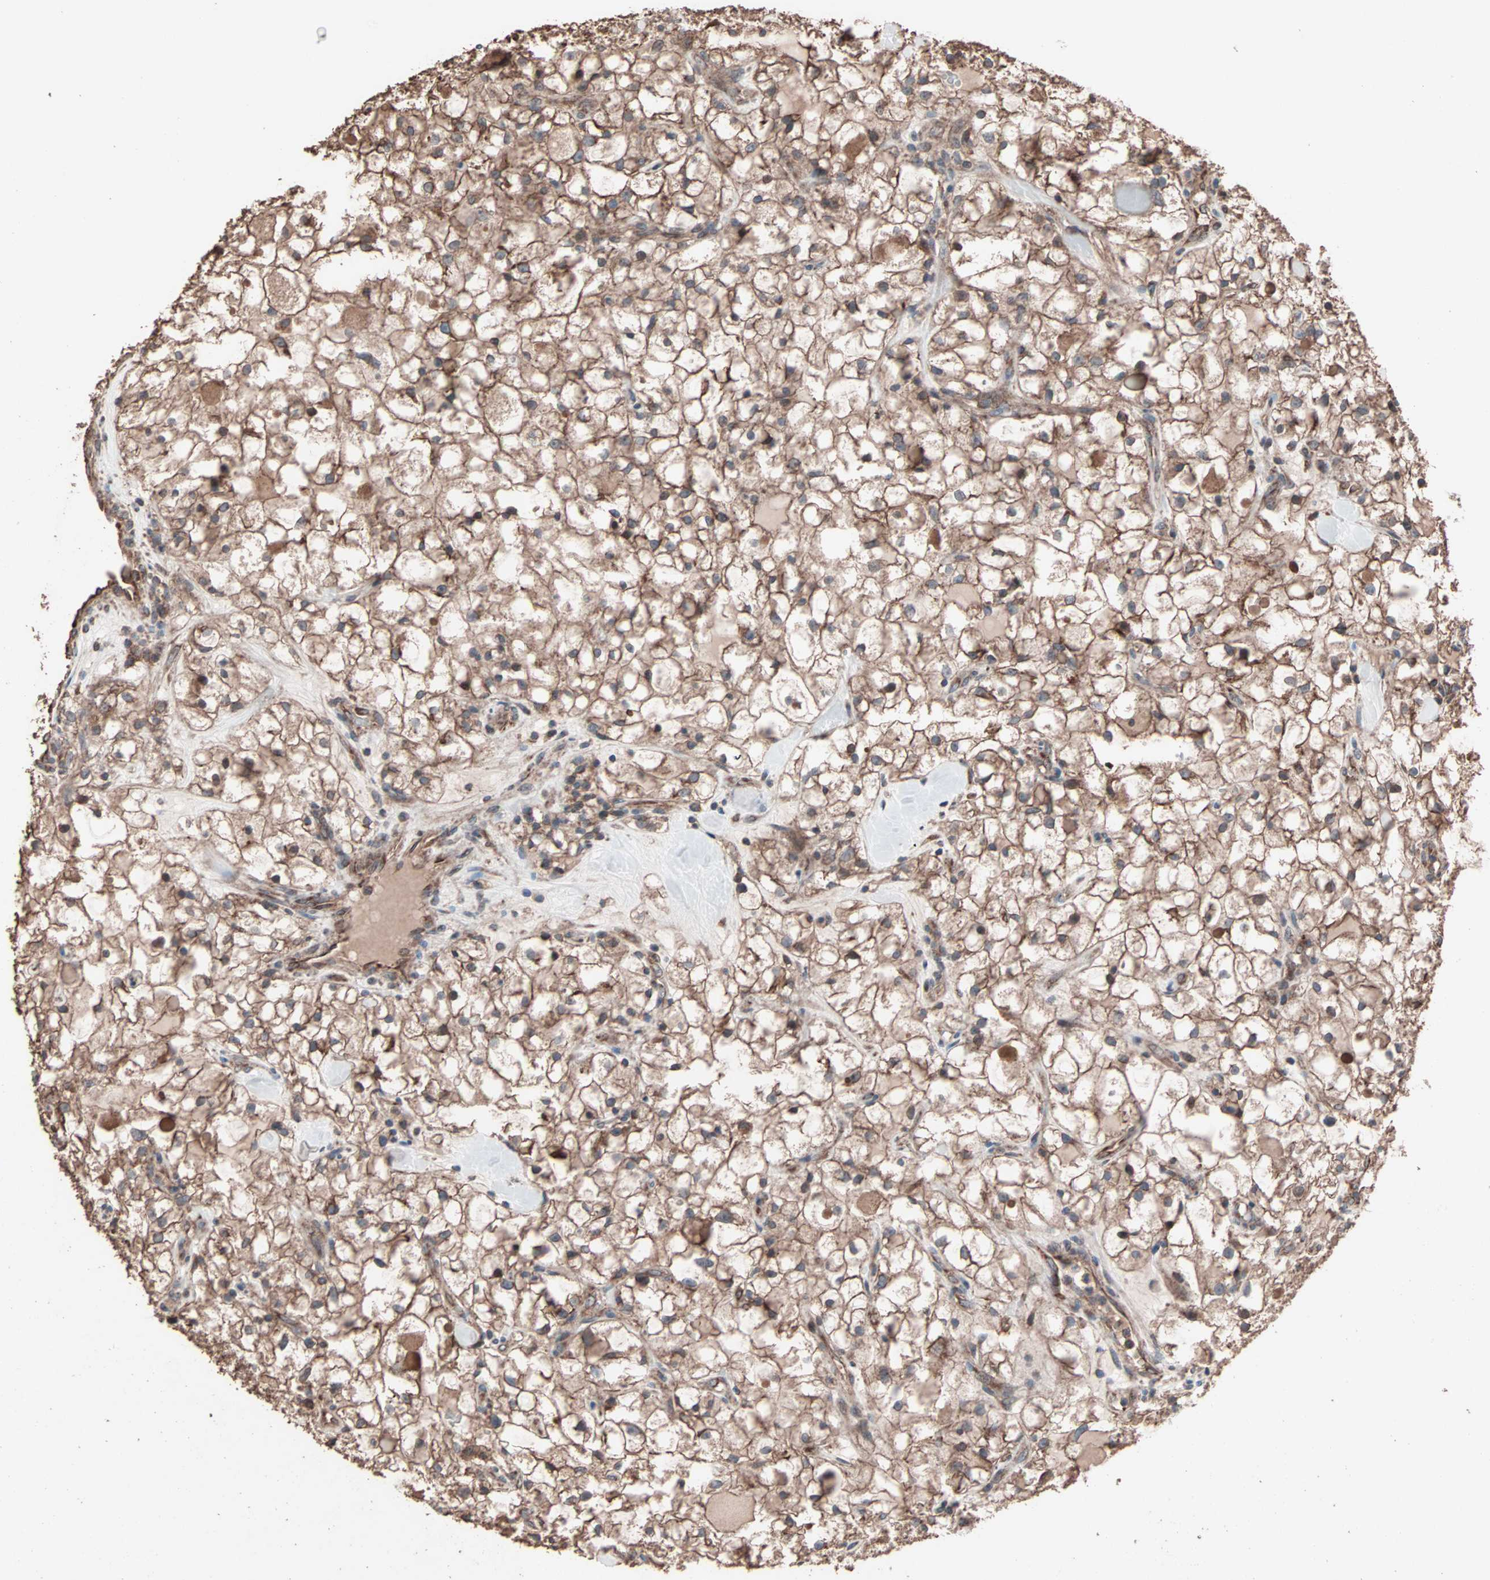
{"staining": {"intensity": "moderate", "quantity": ">75%", "location": "cytoplasmic/membranous"}, "tissue": "renal cancer", "cell_type": "Tumor cells", "image_type": "cancer", "snomed": [{"axis": "morphology", "description": "Adenocarcinoma, NOS"}, {"axis": "topography", "description": "Kidney"}], "caption": "Moderate cytoplasmic/membranous expression for a protein is identified in approximately >75% of tumor cells of renal cancer (adenocarcinoma) using immunohistochemistry.", "gene": "MRPL2", "patient": {"sex": "female", "age": 60}}